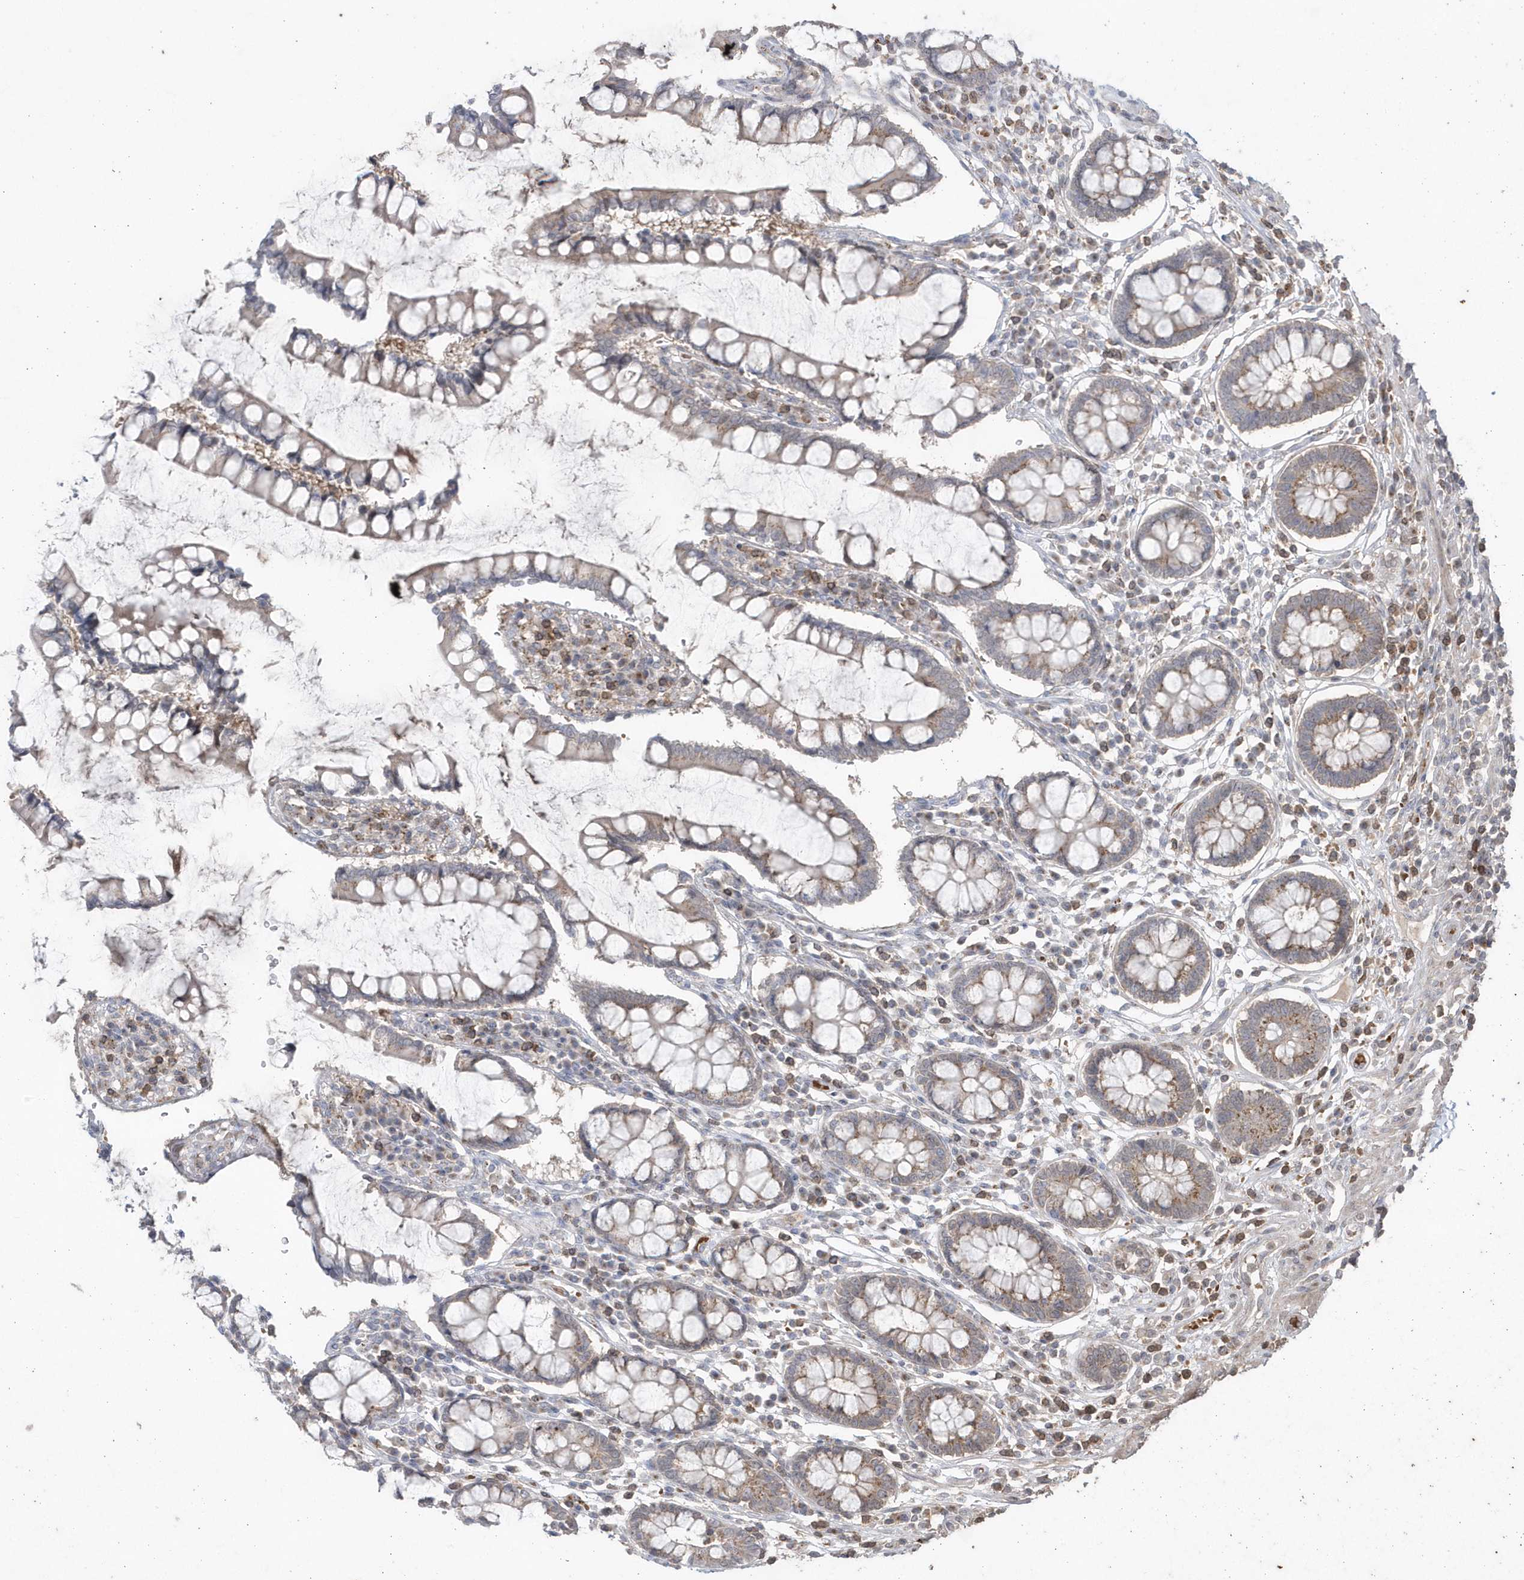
{"staining": {"intensity": "weak", "quantity": "<25%", "location": "cytoplasmic/membranous"}, "tissue": "colon", "cell_type": "Endothelial cells", "image_type": "normal", "snomed": [{"axis": "morphology", "description": "Normal tissue, NOS"}, {"axis": "topography", "description": "Colon"}], "caption": "The micrograph demonstrates no staining of endothelial cells in unremarkable colon. Brightfield microscopy of immunohistochemistry (IHC) stained with DAB (3,3'-diaminobenzidine) (brown) and hematoxylin (blue), captured at high magnification.", "gene": "GEMIN6", "patient": {"sex": "female", "age": 79}}